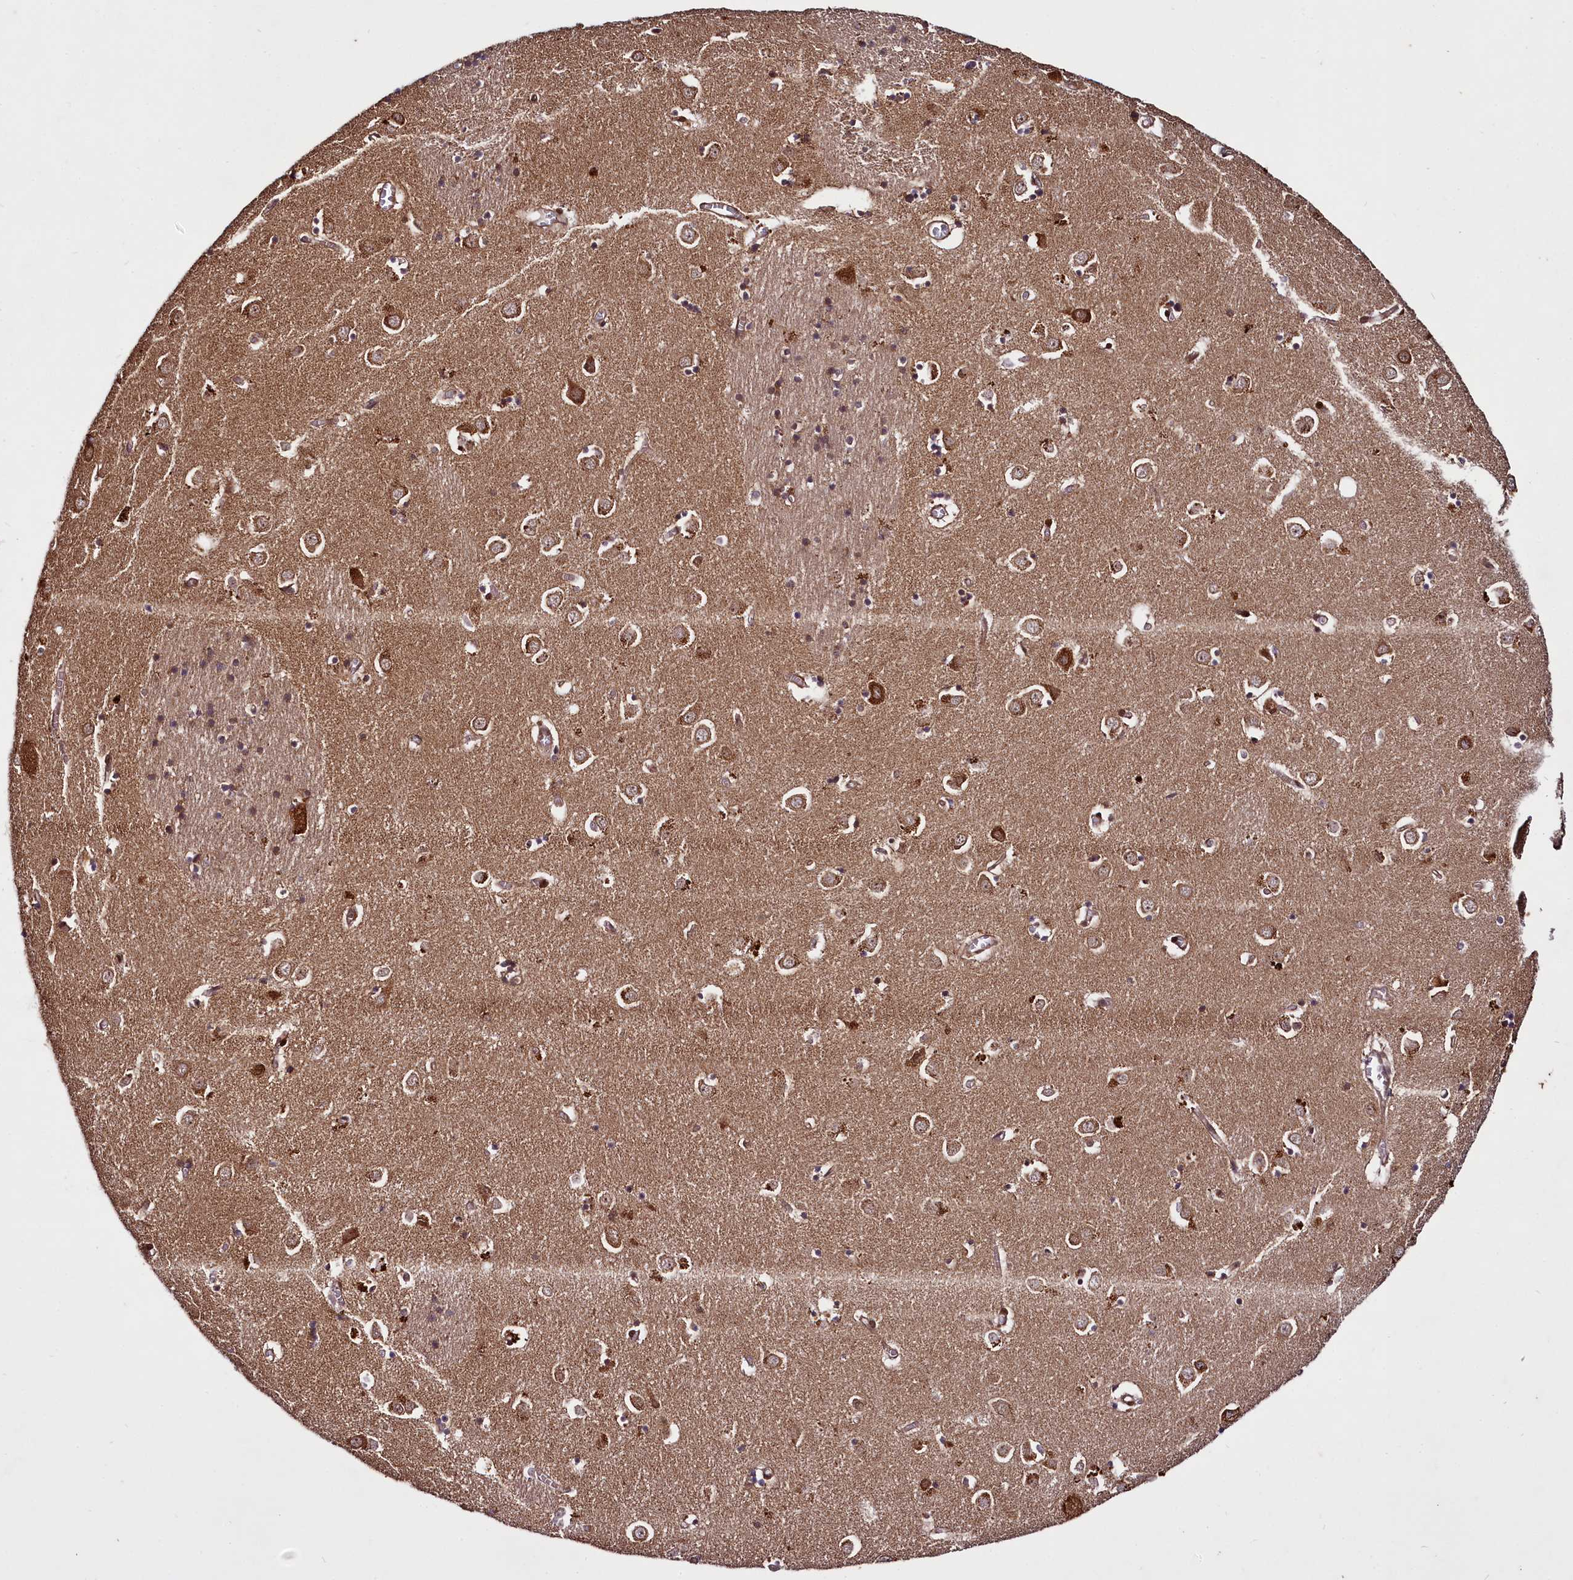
{"staining": {"intensity": "moderate", "quantity": "25%-75%", "location": "cytoplasmic/membranous"}, "tissue": "caudate", "cell_type": "Glial cells", "image_type": "normal", "snomed": [{"axis": "morphology", "description": "Normal tissue, NOS"}, {"axis": "topography", "description": "Lateral ventricle wall"}], "caption": "This histopathology image exhibits immunohistochemistry staining of benign human caudate, with medium moderate cytoplasmic/membranous positivity in approximately 25%-75% of glial cells.", "gene": "DCP1B", "patient": {"sex": "male", "age": 70}}